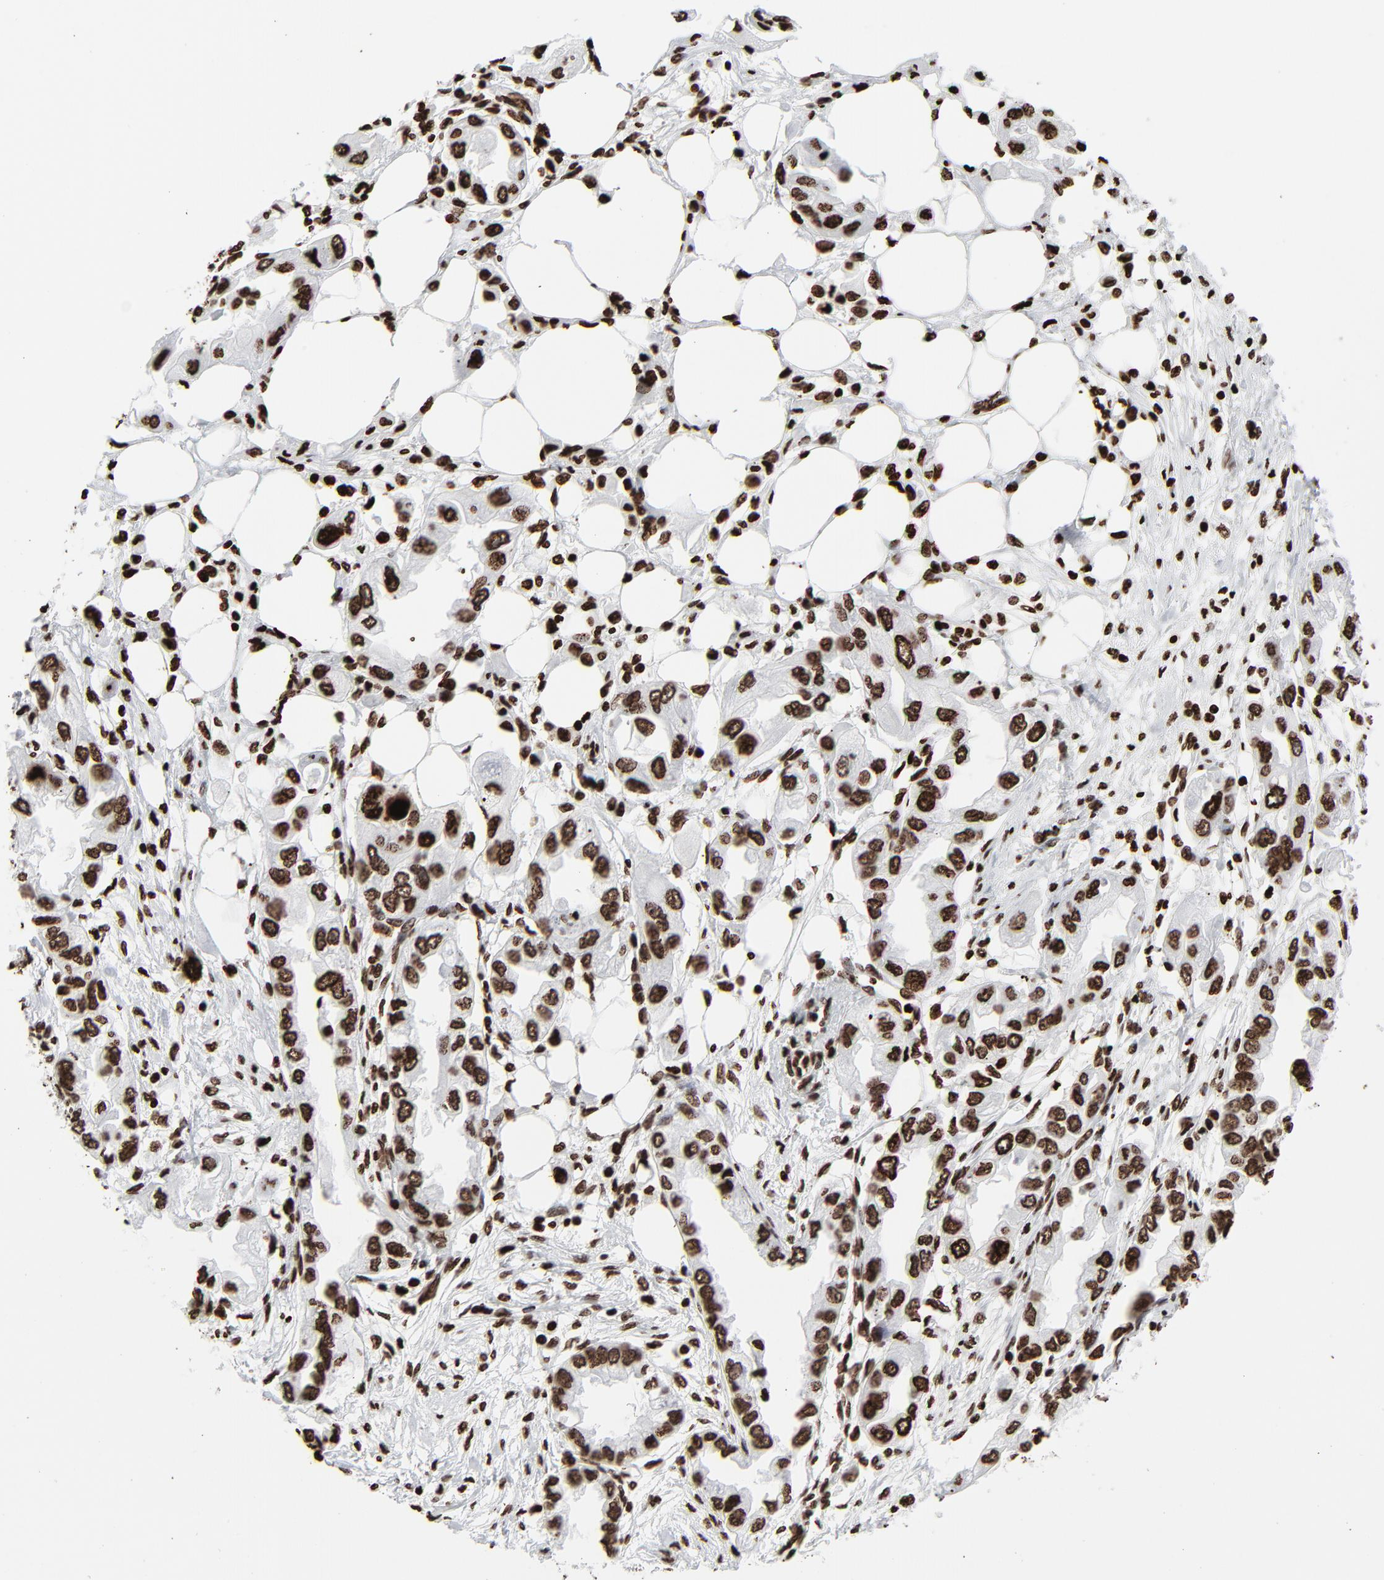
{"staining": {"intensity": "strong", "quantity": ">75%", "location": "nuclear"}, "tissue": "endometrial cancer", "cell_type": "Tumor cells", "image_type": "cancer", "snomed": [{"axis": "morphology", "description": "Adenocarcinoma, NOS"}, {"axis": "topography", "description": "Endometrium"}], "caption": "Immunohistochemical staining of endometrial adenocarcinoma exhibits high levels of strong nuclear protein positivity in about >75% of tumor cells. The protein is shown in brown color, while the nuclei are stained blue.", "gene": "H3-4", "patient": {"sex": "female", "age": 67}}